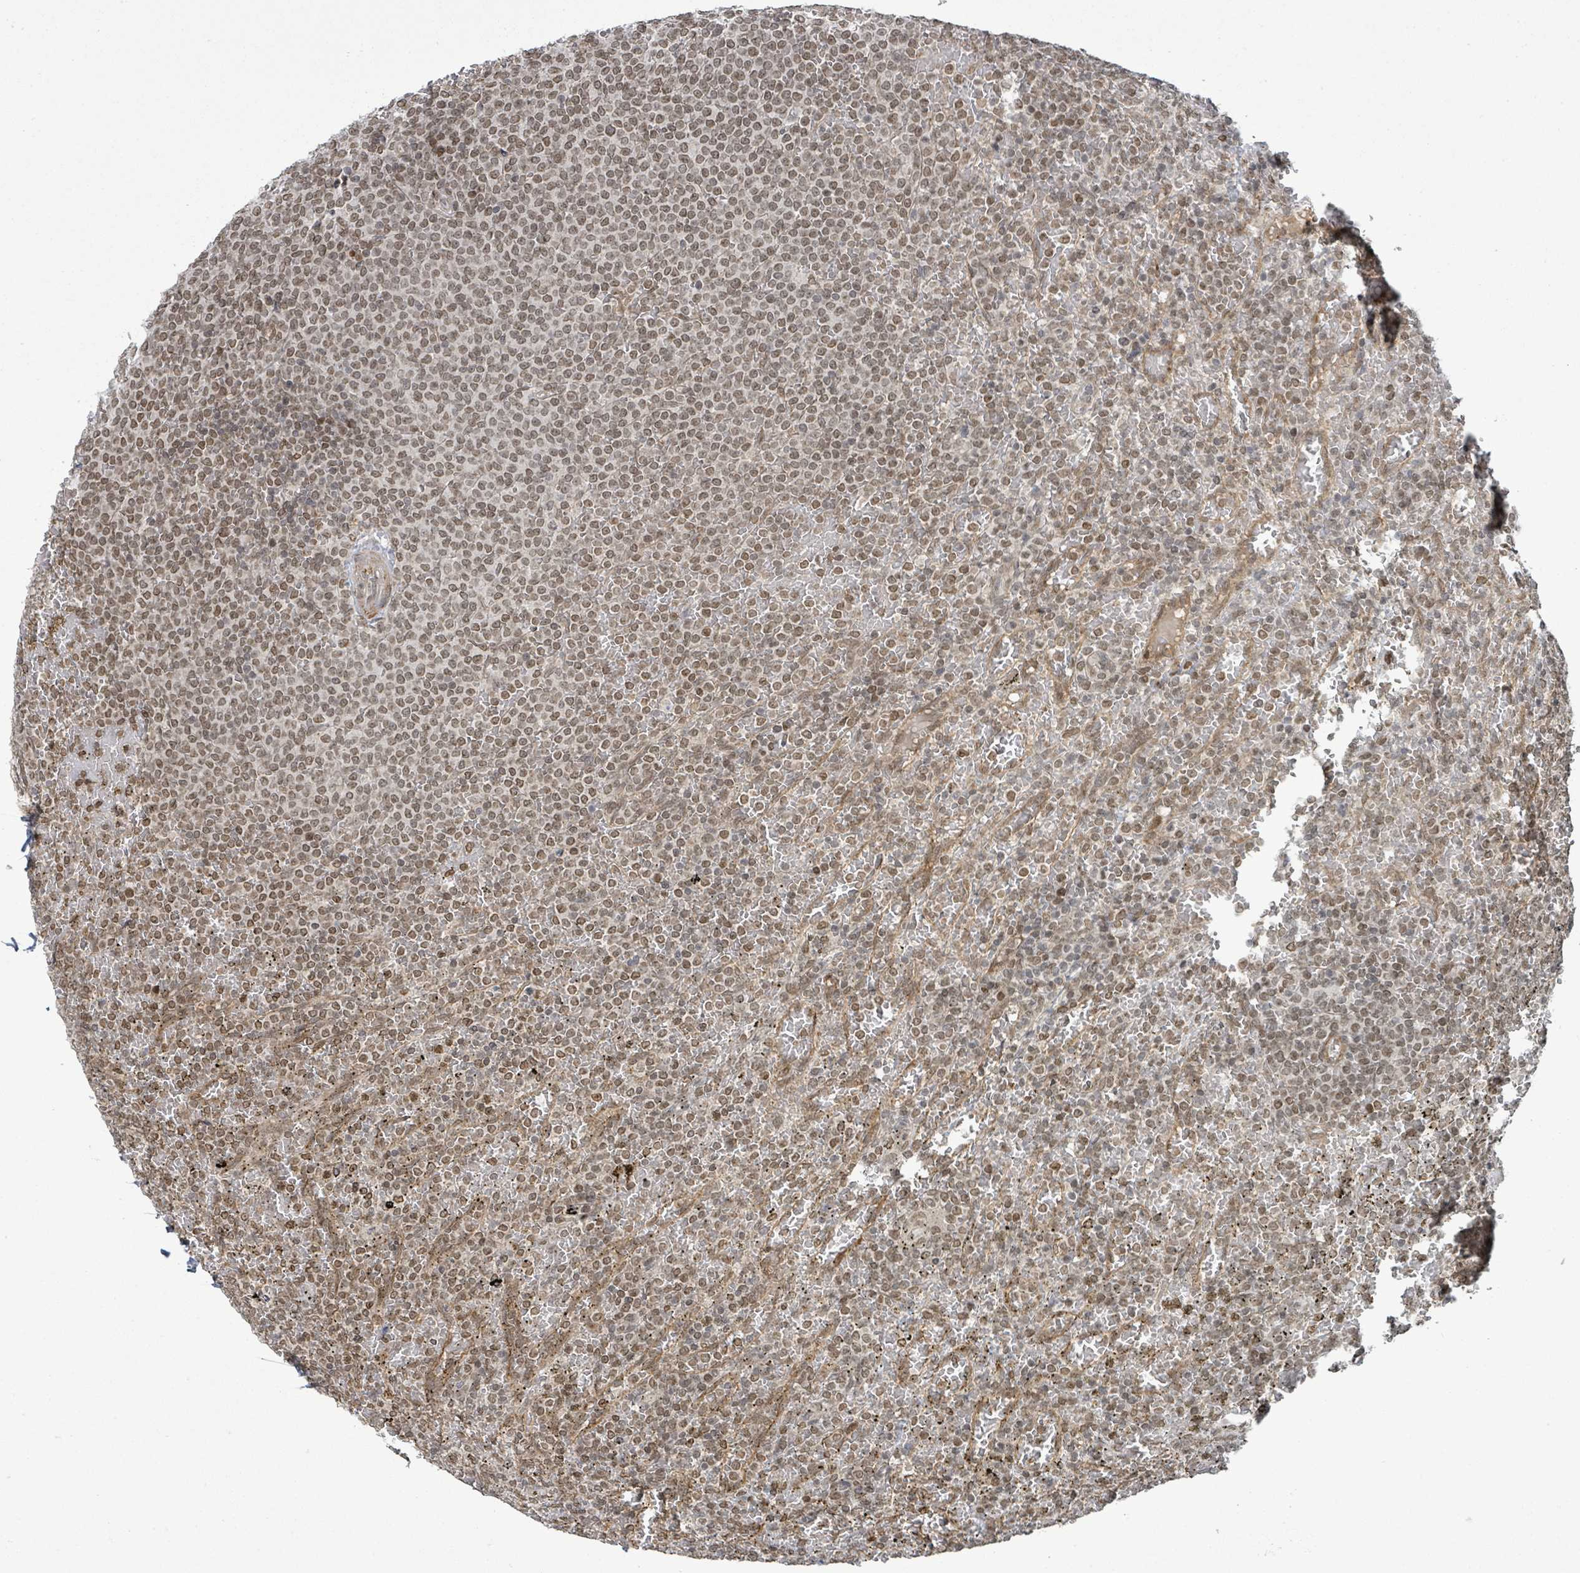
{"staining": {"intensity": "moderate", "quantity": ">75%", "location": "nuclear"}, "tissue": "lymphoma", "cell_type": "Tumor cells", "image_type": "cancer", "snomed": [{"axis": "morphology", "description": "Malignant lymphoma, non-Hodgkin's type, Low grade"}, {"axis": "topography", "description": "Spleen"}], "caption": "Moderate nuclear staining is appreciated in about >75% of tumor cells in lymphoma.", "gene": "SBF2", "patient": {"sex": "male", "age": 60}}